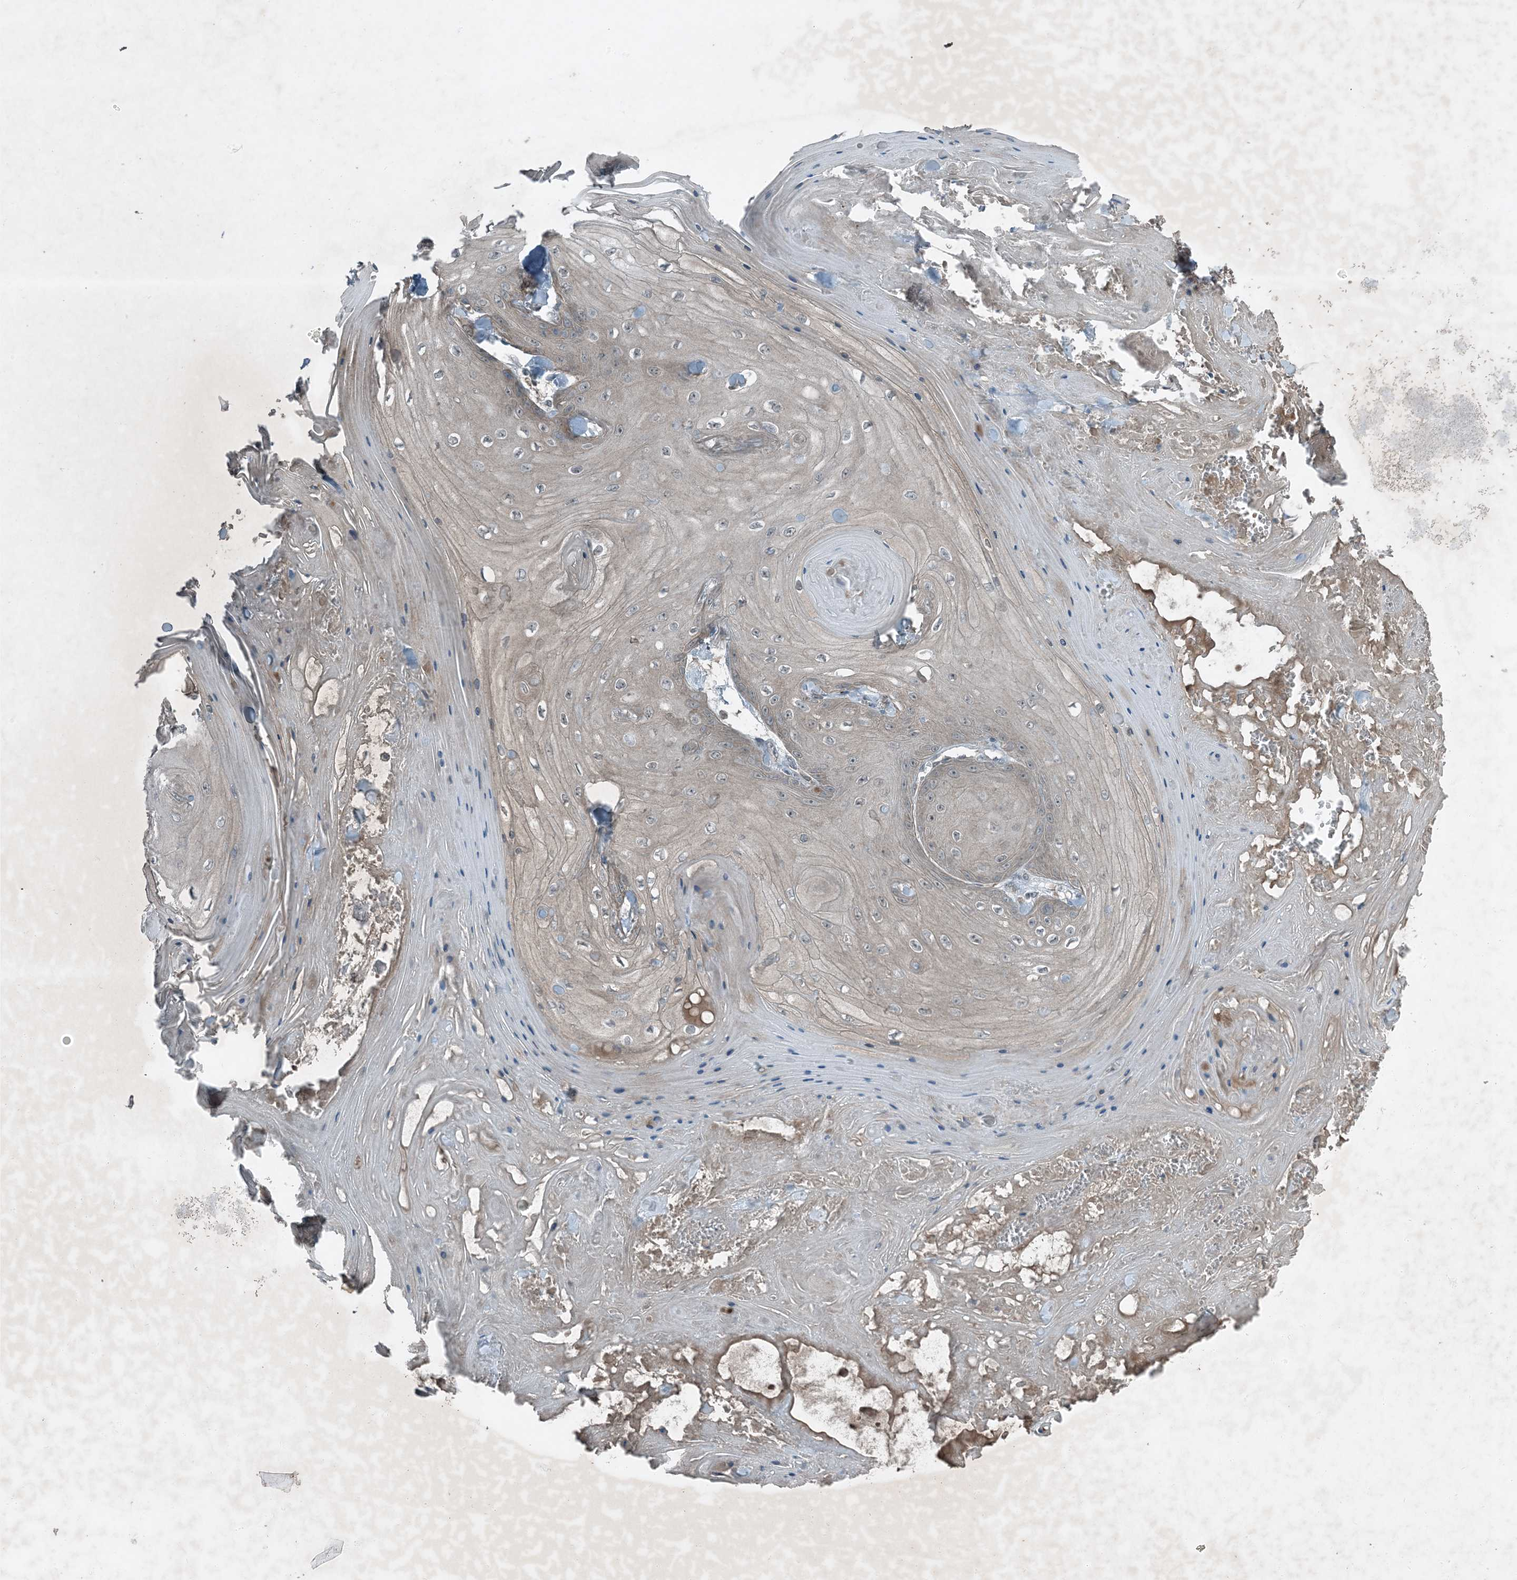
{"staining": {"intensity": "weak", "quantity": "<25%", "location": "cytoplasmic/membranous"}, "tissue": "skin cancer", "cell_type": "Tumor cells", "image_type": "cancer", "snomed": [{"axis": "morphology", "description": "Squamous cell carcinoma, NOS"}, {"axis": "topography", "description": "Skin"}], "caption": "An immunohistochemistry (IHC) photomicrograph of squamous cell carcinoma (skin) is shown. There is no staining in tumor cells of squamous cell carcinoma (skin).", "gene": "MDN1", "patient": {"sex": "male", "age": 74}}